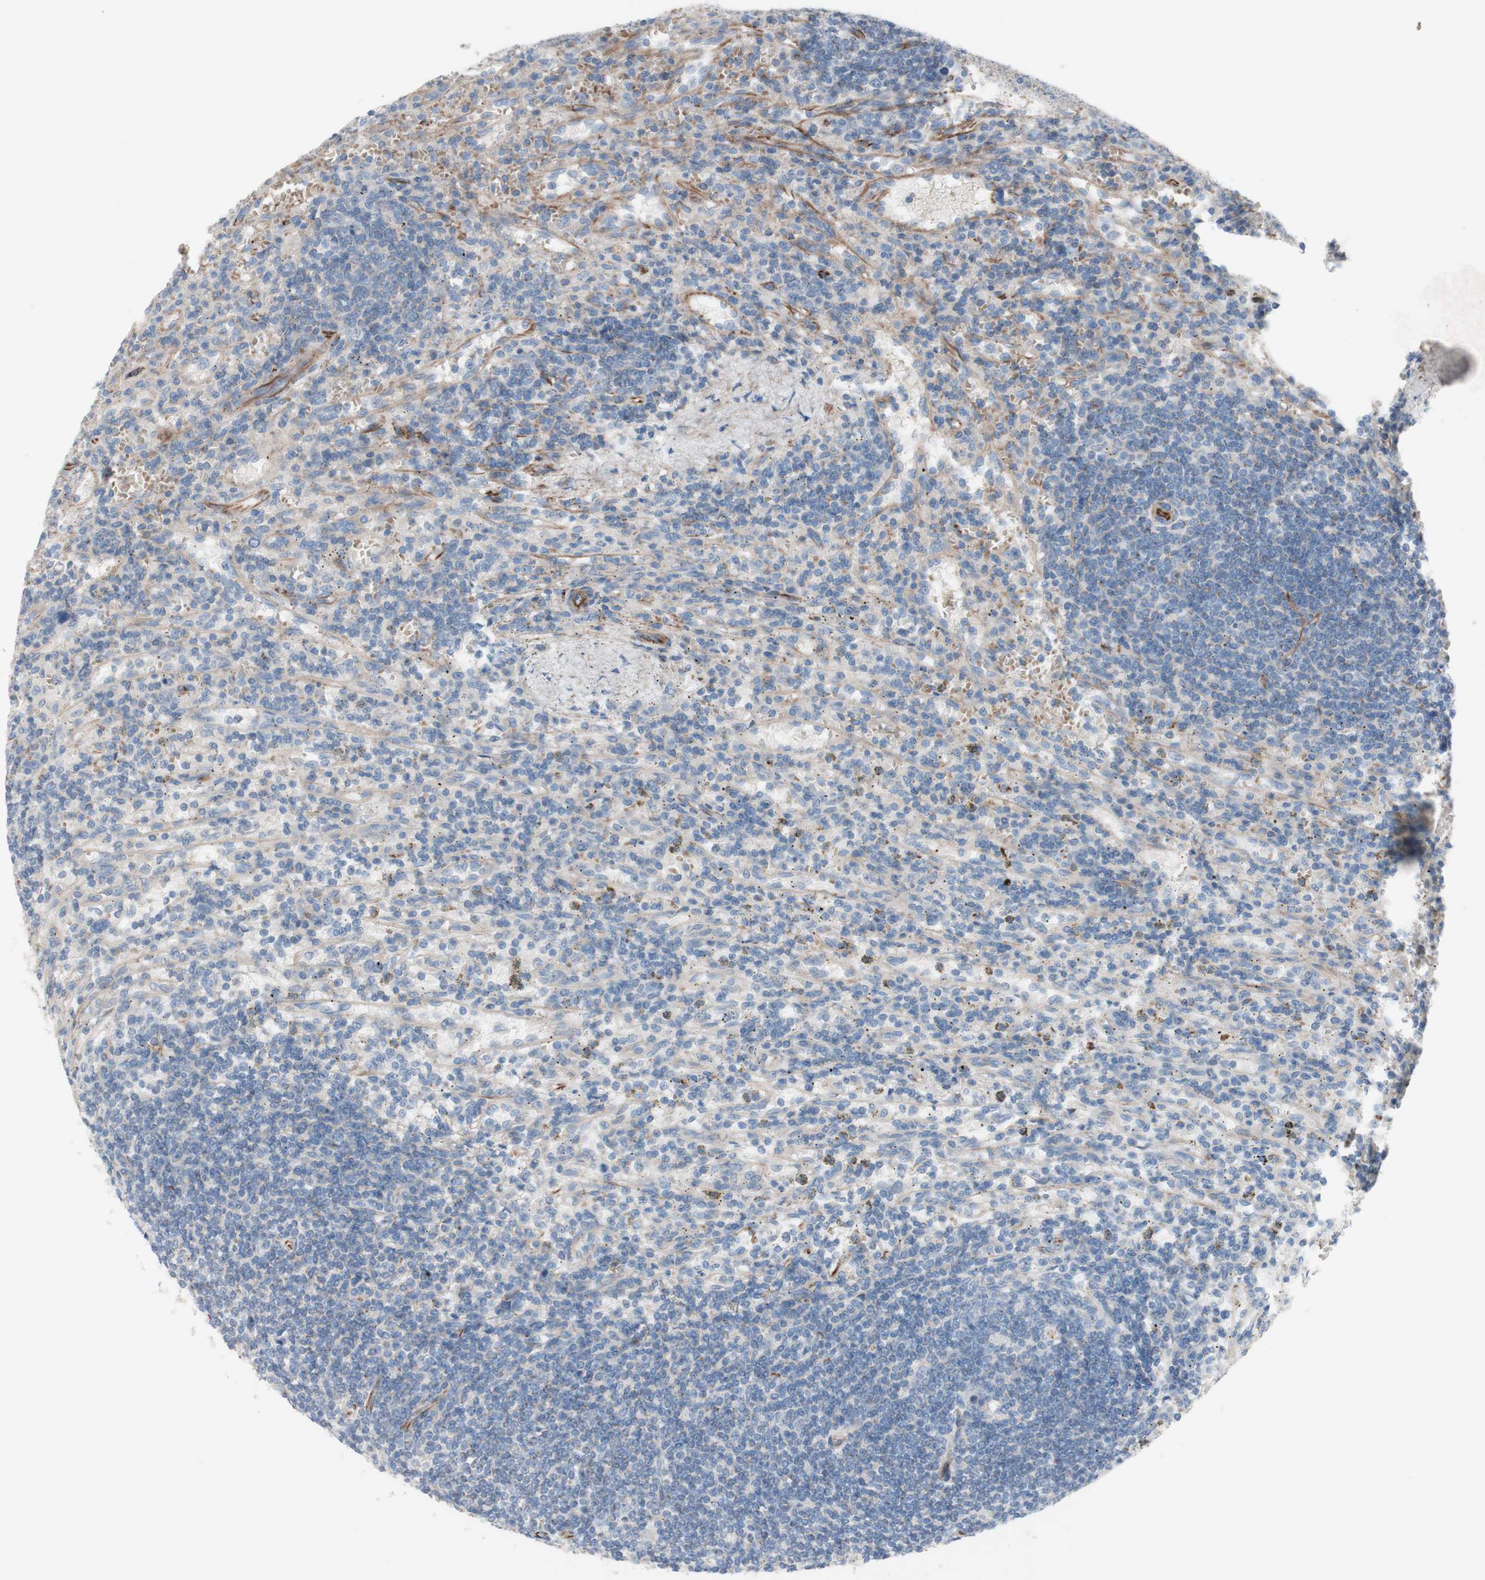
{"staining": {"intensity": "negative", "quantity": "none", "location": "none"}, "tissue": "lymphoma", "cell_type": "Tumor cells", "image_type": "cancer", "snomed": [{"axis": "morphology", "description": "Malignant lymphoma, non-Hodgkin's type, Low grade"}, {"axis": "topography", "description": "Spleen"}], "caption": "Immunohistochemistry image of neoplastic tissue: human lymphoma stained with DAB (3,3'-diaminobenzidine) exhibits no significant protein staining in tumor cells.", "gene": "AGPAT5", "patient": {"sex": "male", "age": 76}}